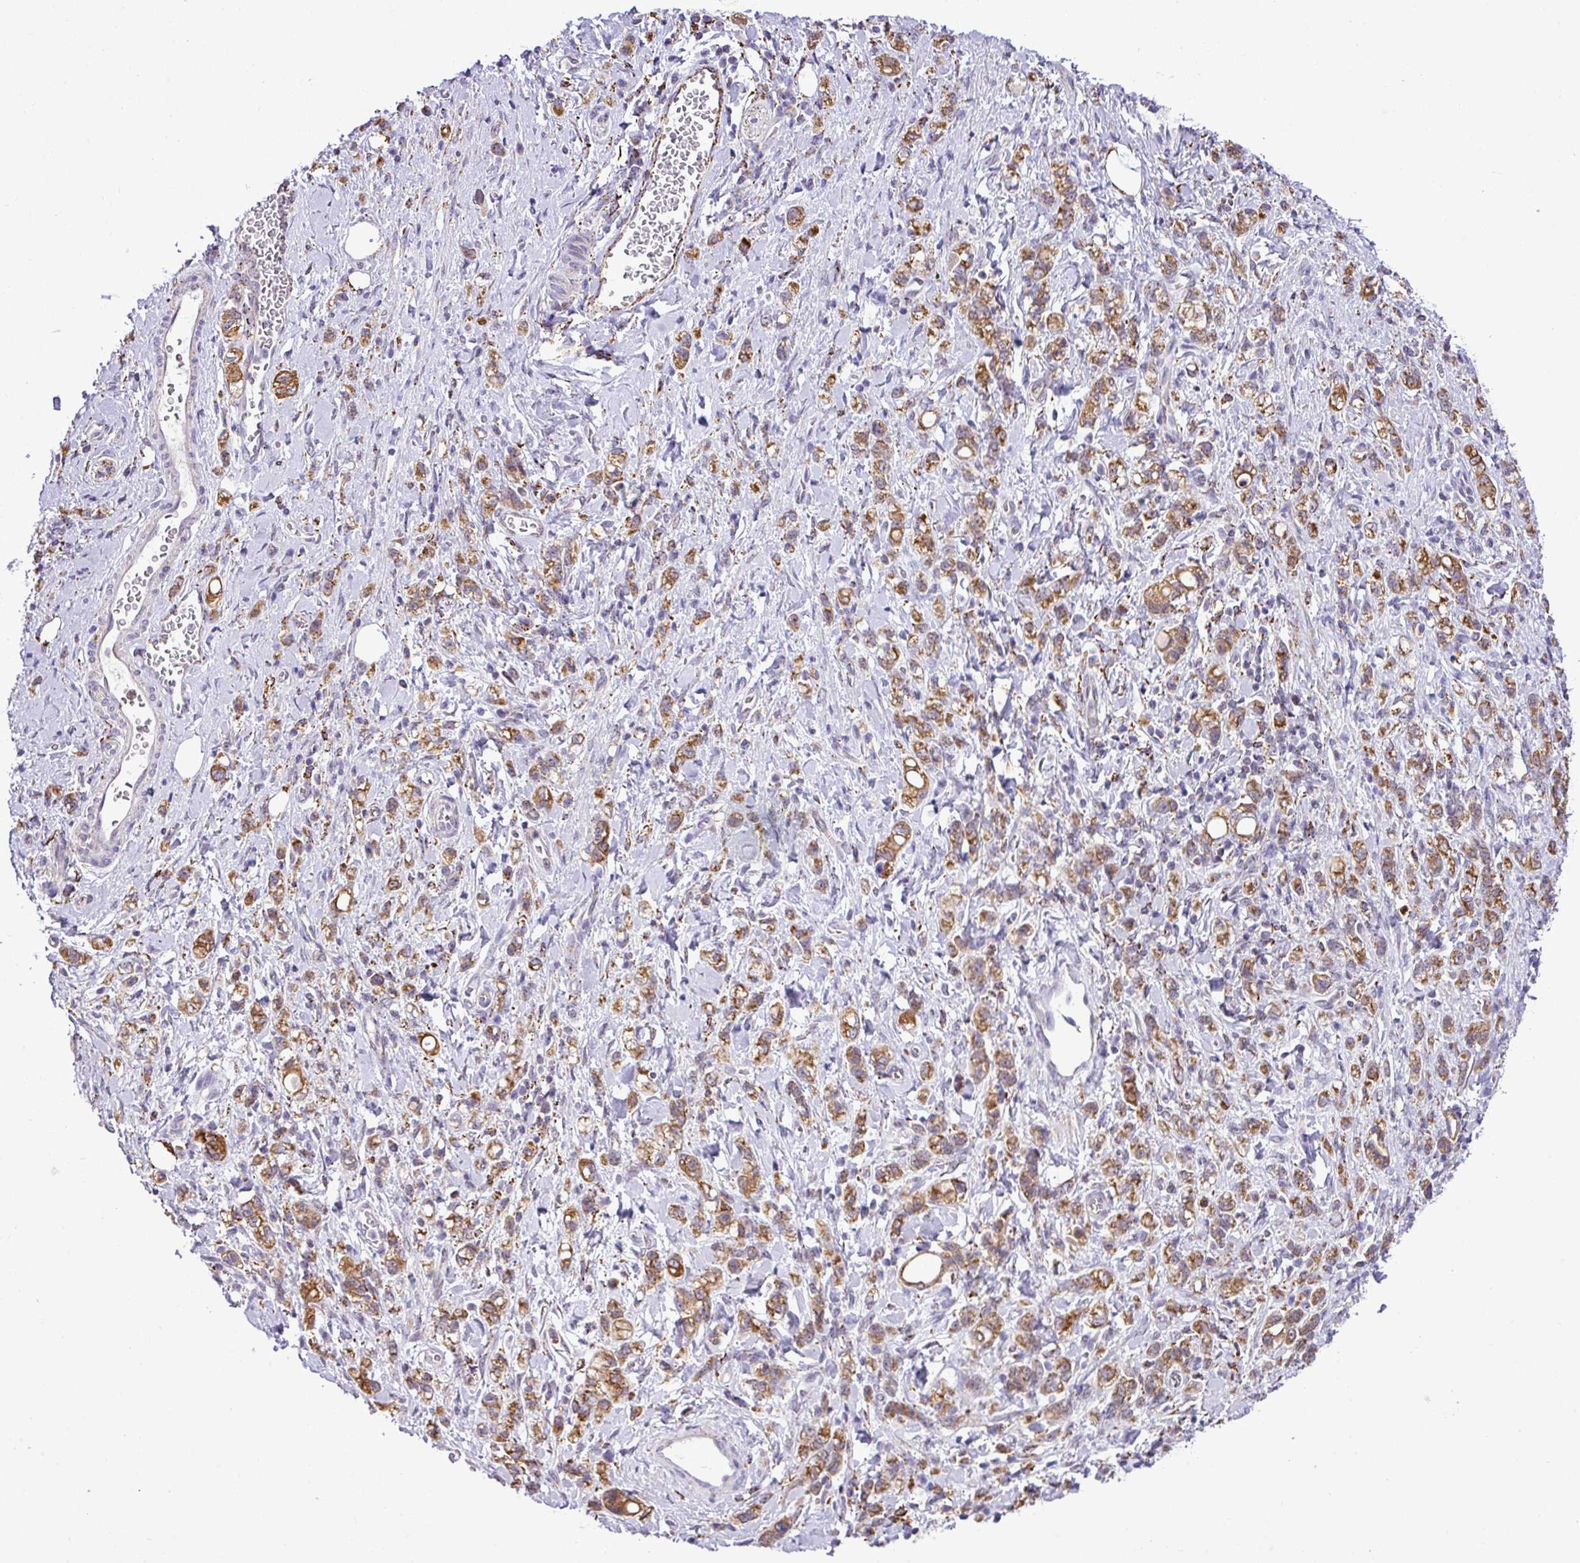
{"staining": {"intensity": "moderate", "quantity": ">75%", "location": "cytoplasmic/membranous"}, "tissue": "stomach cancer", "cell_type": "Tumor cells", "image_type": "cancer", "snomed": [{"axis": "morphology", "description": "Adenocarcinoma, NOS"}, {"axis": "topography", "description": "Stomach"}], "caption": "Immunohistochemistry (IHC) photomicrograph of human stomach cancer stained for a protein (brown), which displays medium levels of moderate cytoplasmic/membranous staining in approximately >75% of tumor cells.", "gene": "SGPP1", "patient": {"sex": "male", "age": 77}}